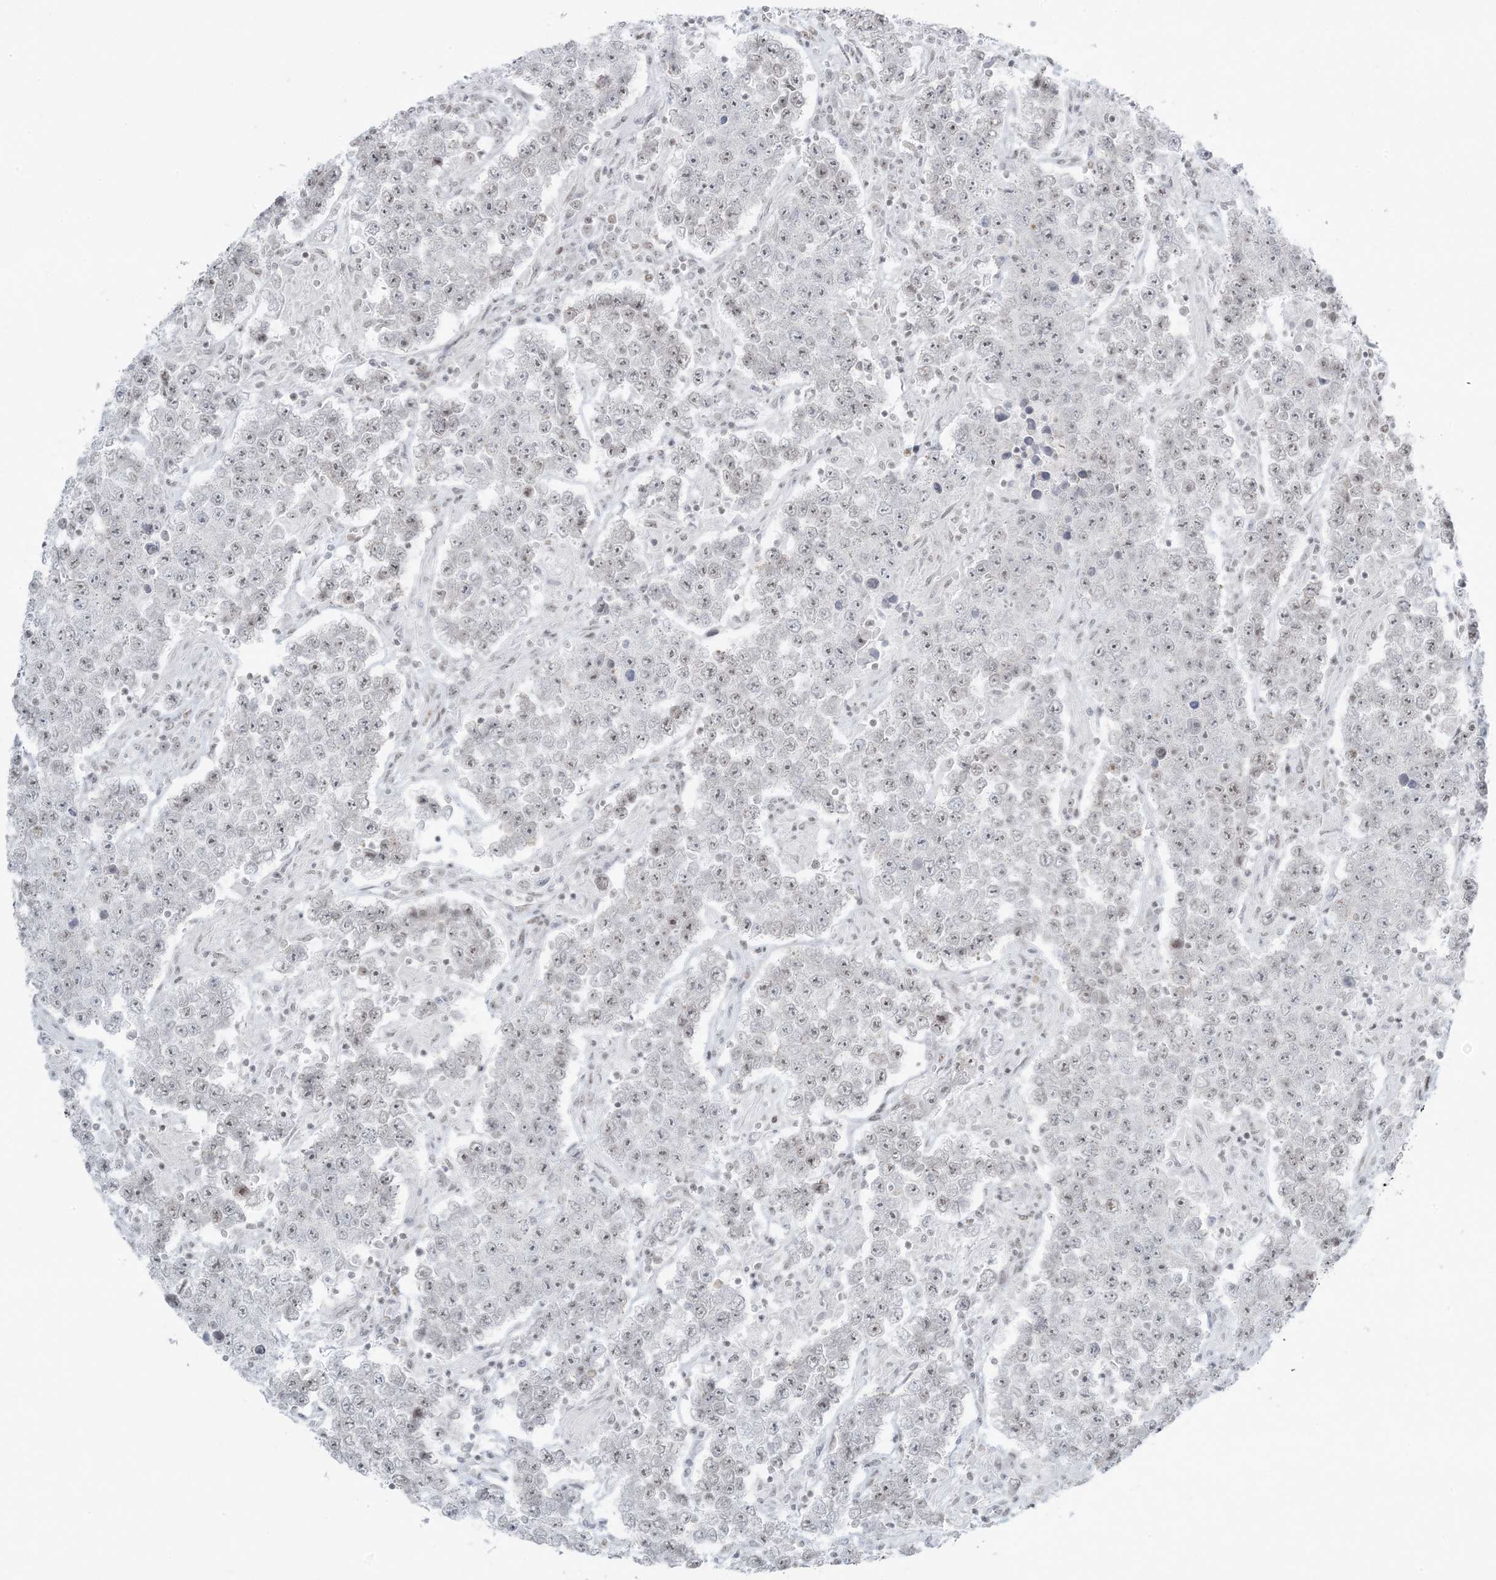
{"staining": {"intensity": "weak", "quantity": "<25%", "location": "nuclear"}, "tissue": "testis cancer", "cell_type": "Tumor cells", "image_type": "cancer", "snomed": [{"axis": "morphology", "description": "Normal tissue, NOS"}, {"axis": "morphology", "description": "Urothelial carcinoma, High grade"}, {"axis": "morphology", "description": "Seminoma, NOS"}, {"axis": "morphology", "description": "Carcinoma, Embryonal, NOS"}, {"axis": "topography", "description": "Urinary bladder"}, {"axis": "topography", "description": "Testis"}], "caption": "Tumor cells show no significant staining in testis urothelial carcinoma (high-grade). (DAB (3,3'-diaminobenzidine) immunohistochemistry (IHC) with hematoxylin counter stain).", "gene": "ZNF787", "patient": {"sex": "male", "age": 41}}